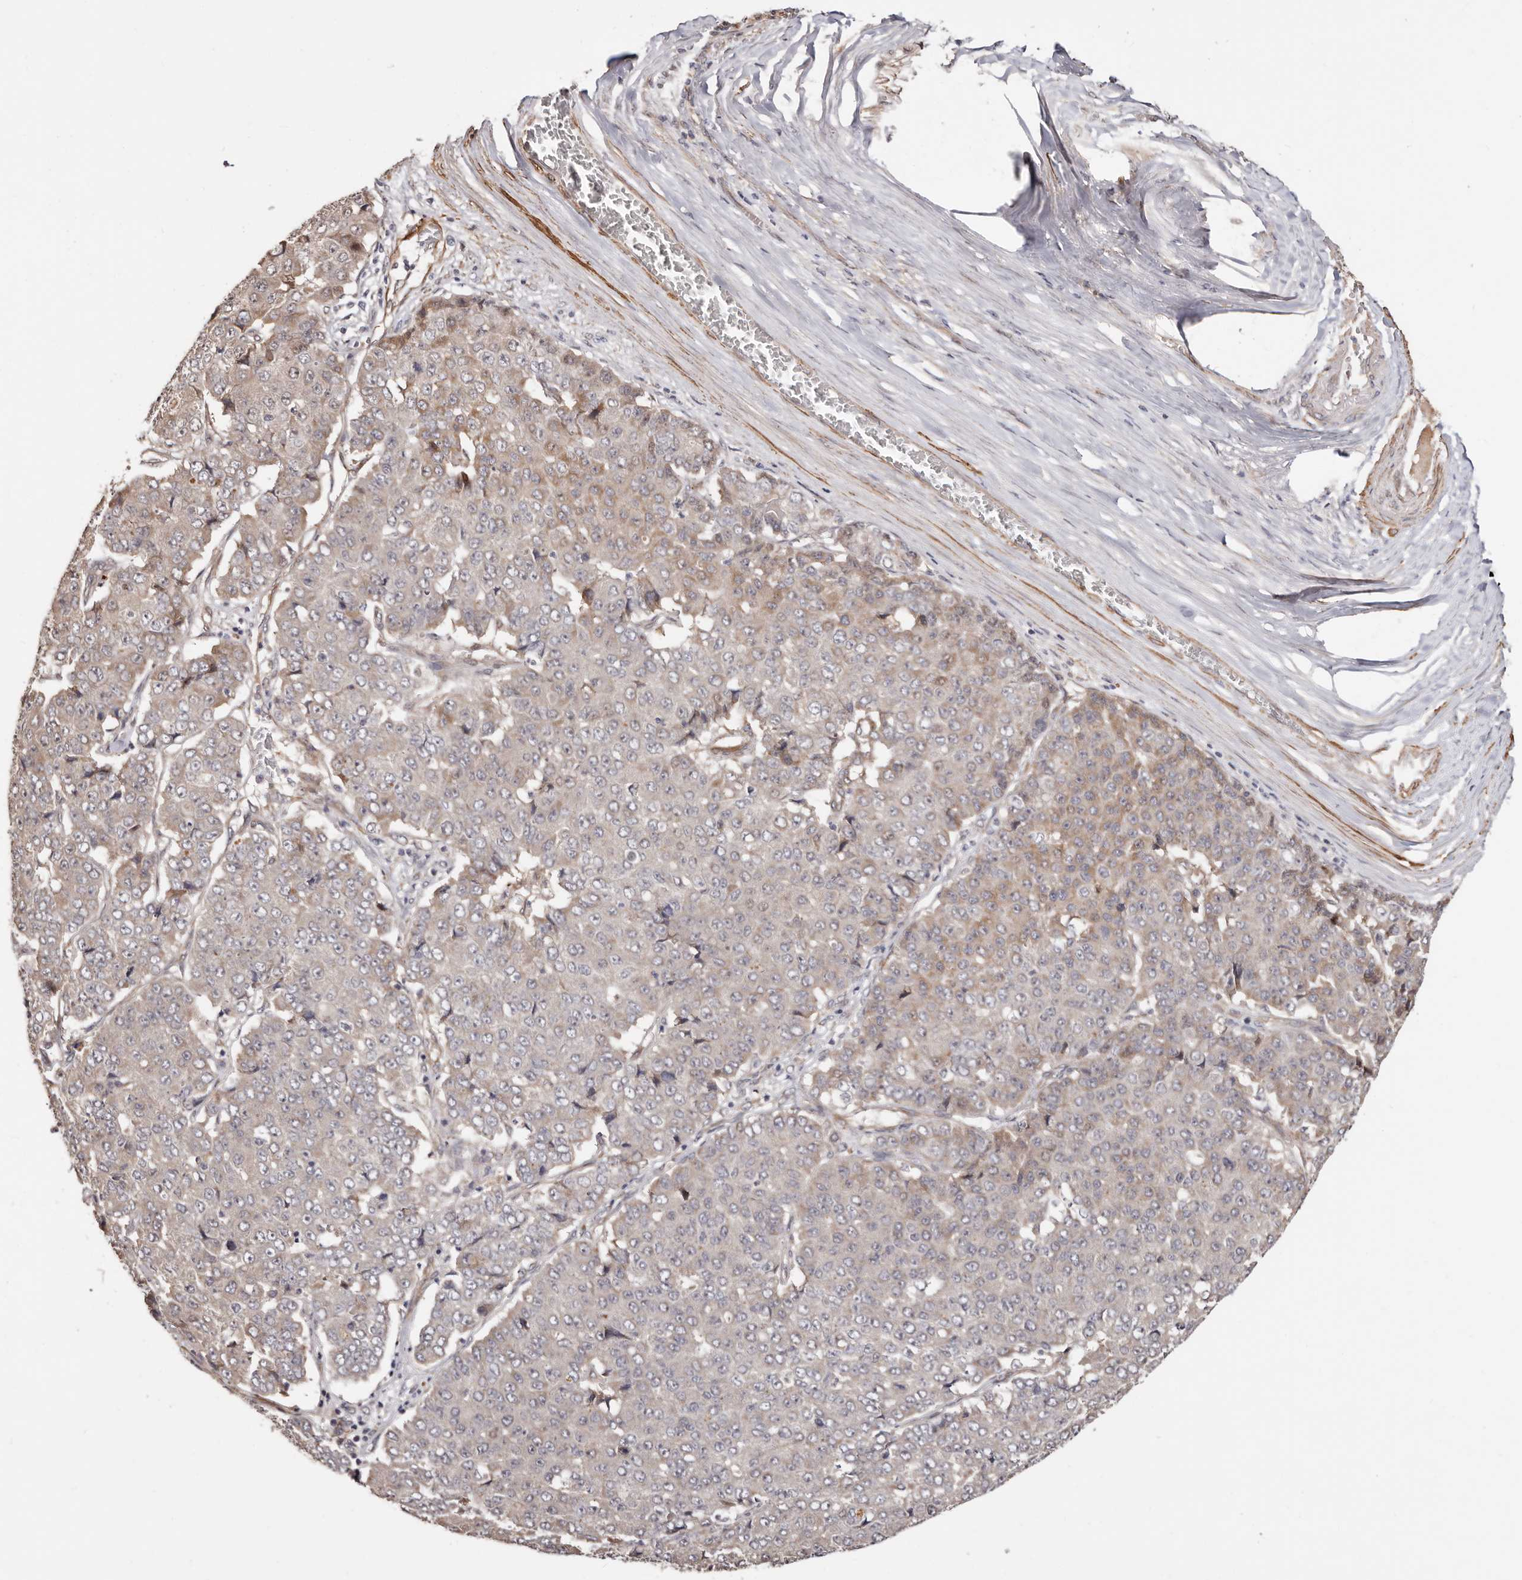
{"staining": {"intensity": "weak", "quantity": "<25%", "location": "cytoplasmic/membranous"}, "tissue": "pancreatic cancer", "cell_type": "Tumor cells", "image_type": "cancer", "snomed": [{"axis": "morphology", "description": "Adenocarcinoma, NOS"}, {"axis": "topography", "description": "Pancreas"}], "caption": "Human pancreatic cancer stained for a protein using immunohistochemistry (IHC) displays no positivity in tumor cells.", "gene": "TRIP13", "patient": {"sex": "male", "age": 50}}